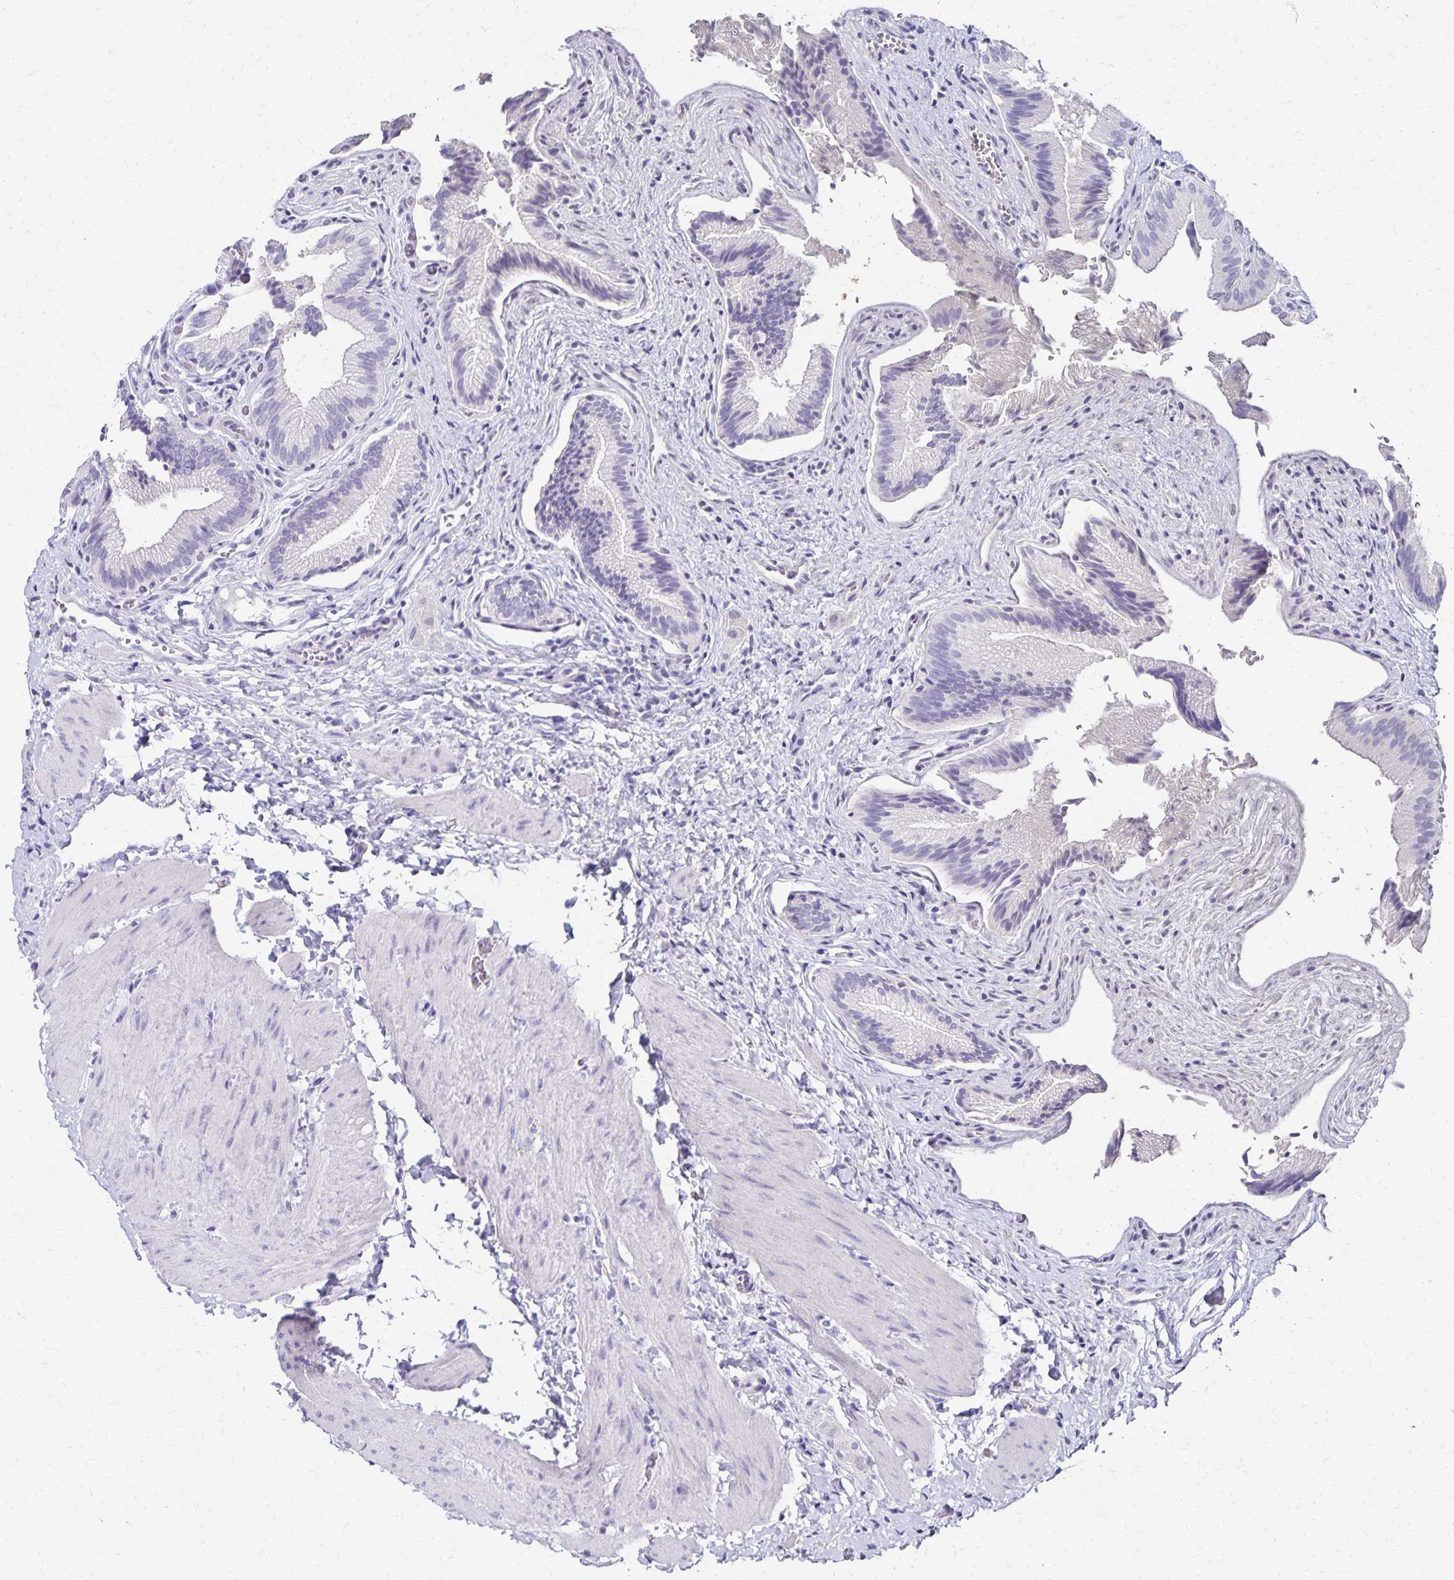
{"staining": {"intensity": "negative", "quantity": "none", "location": "none"}, "tissue": "gallbladder", "cell_type": "Glandular cells", "image_type": "normal", "snomed": [{"axis": "morphology", "description": "Normal tissue, NOS"}, {"axis": "topography", "description": "Gallbladder"}], "caption": "DAB immunohistochemical staining of unremarkable gallbladder displays no significant staining in glandular cells.", "gene": "DYNLT4", "patient": {"sex": "male", "age": 17}}